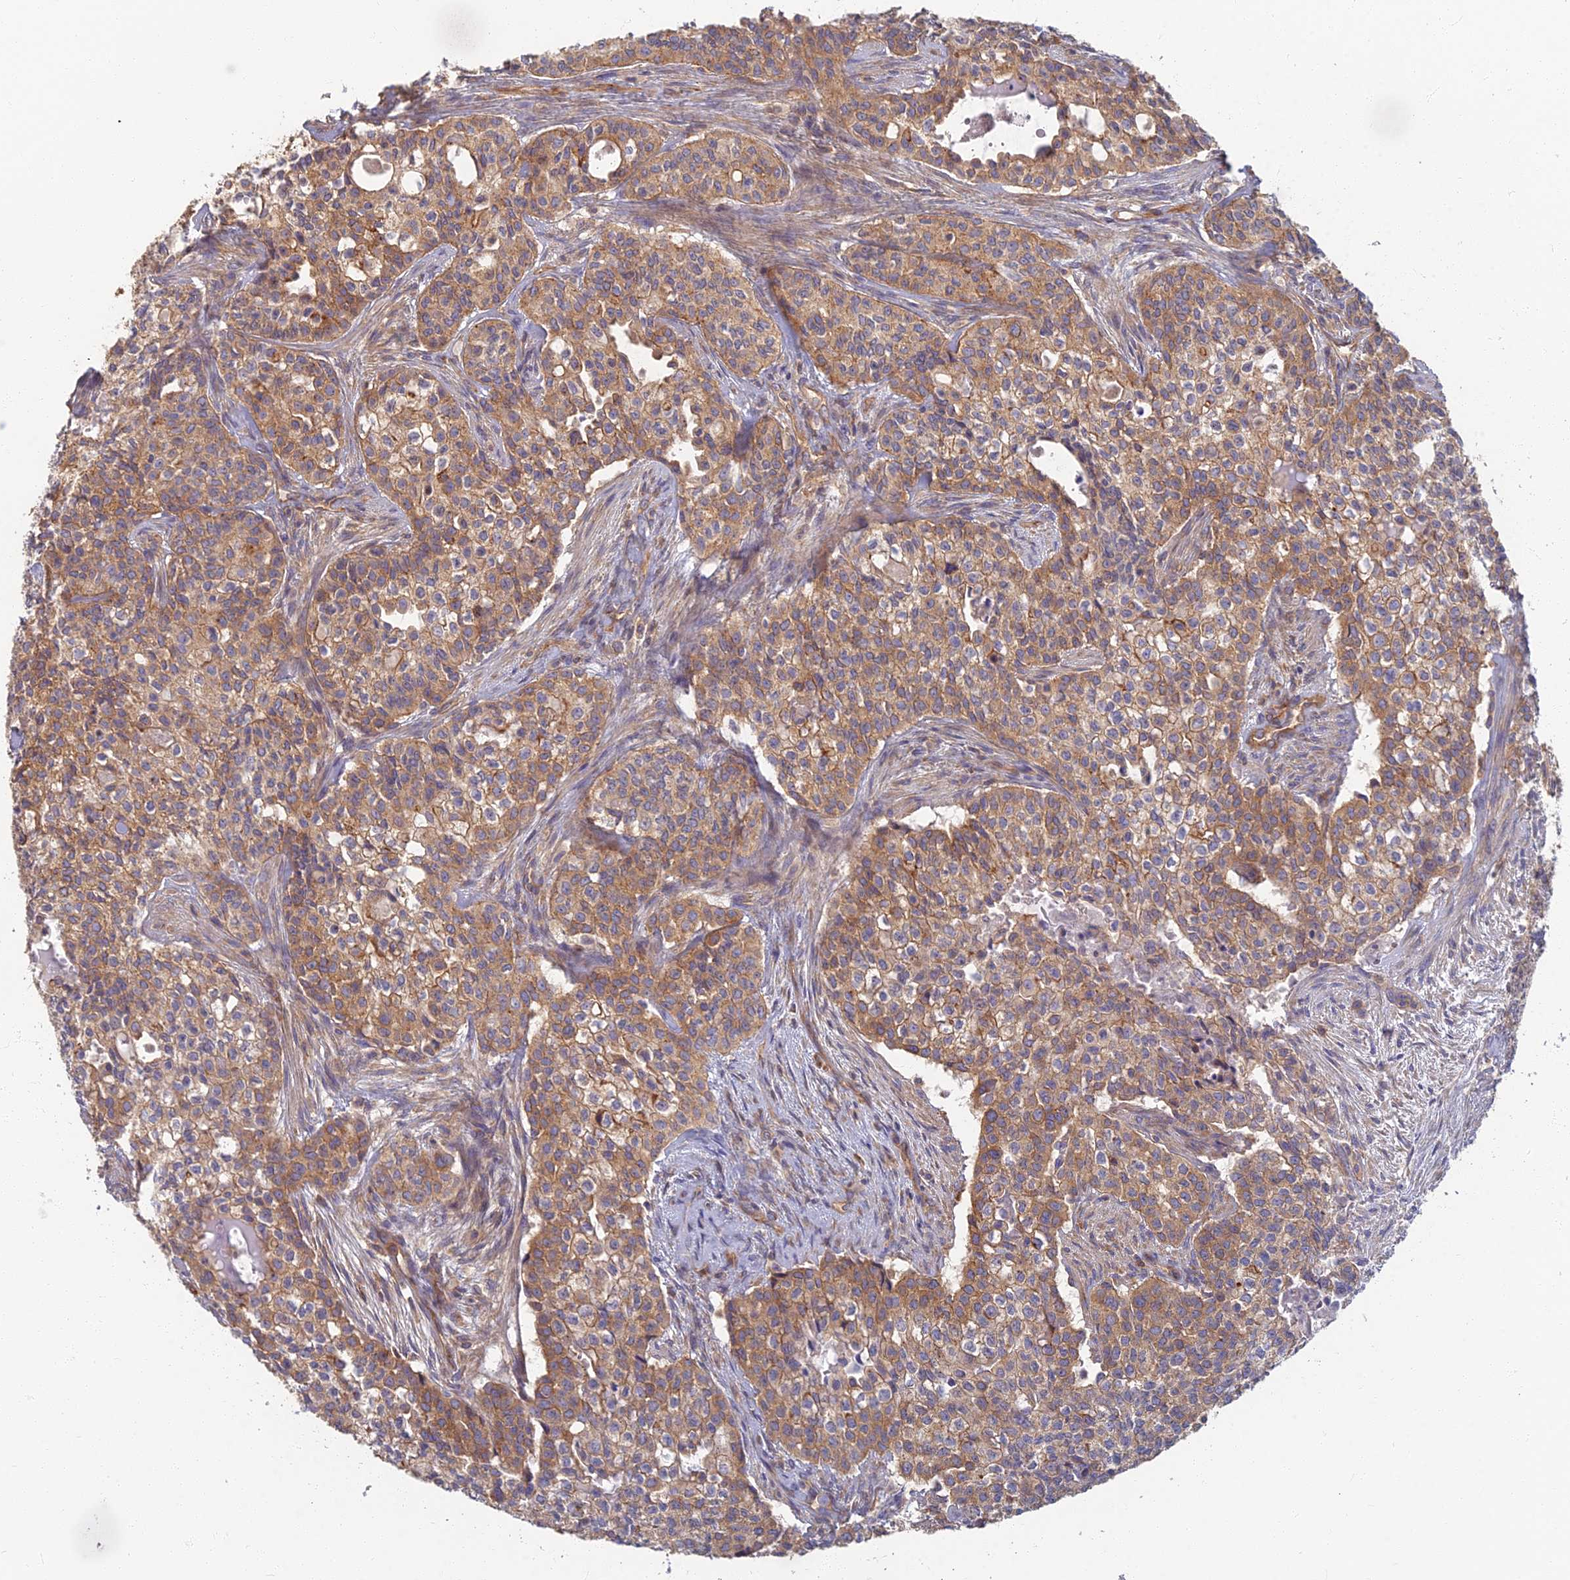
{"staining": {"intensity": "moderate", "quantity": ">75%", "location": "cytoplasmic/membranous"}, "tissue": "head and neck cancer", "cell_type": "Tumor cells", "image_type": "cancer", "snomed": [{"axis": "morphology", "description": "Adenocarcinoma, NOS"}, {"axis": "topography", "description": "Head-Neck"}], "caption": "An image showing moderate cytoplasmic/membranous expression in about >75% of tumor cells in head and neck cancer (adenocarcinoma), as visualized by brown immunohistochemical staining.", "gene": "RBSN", "patient": {"sex": "male", "age": 81}}